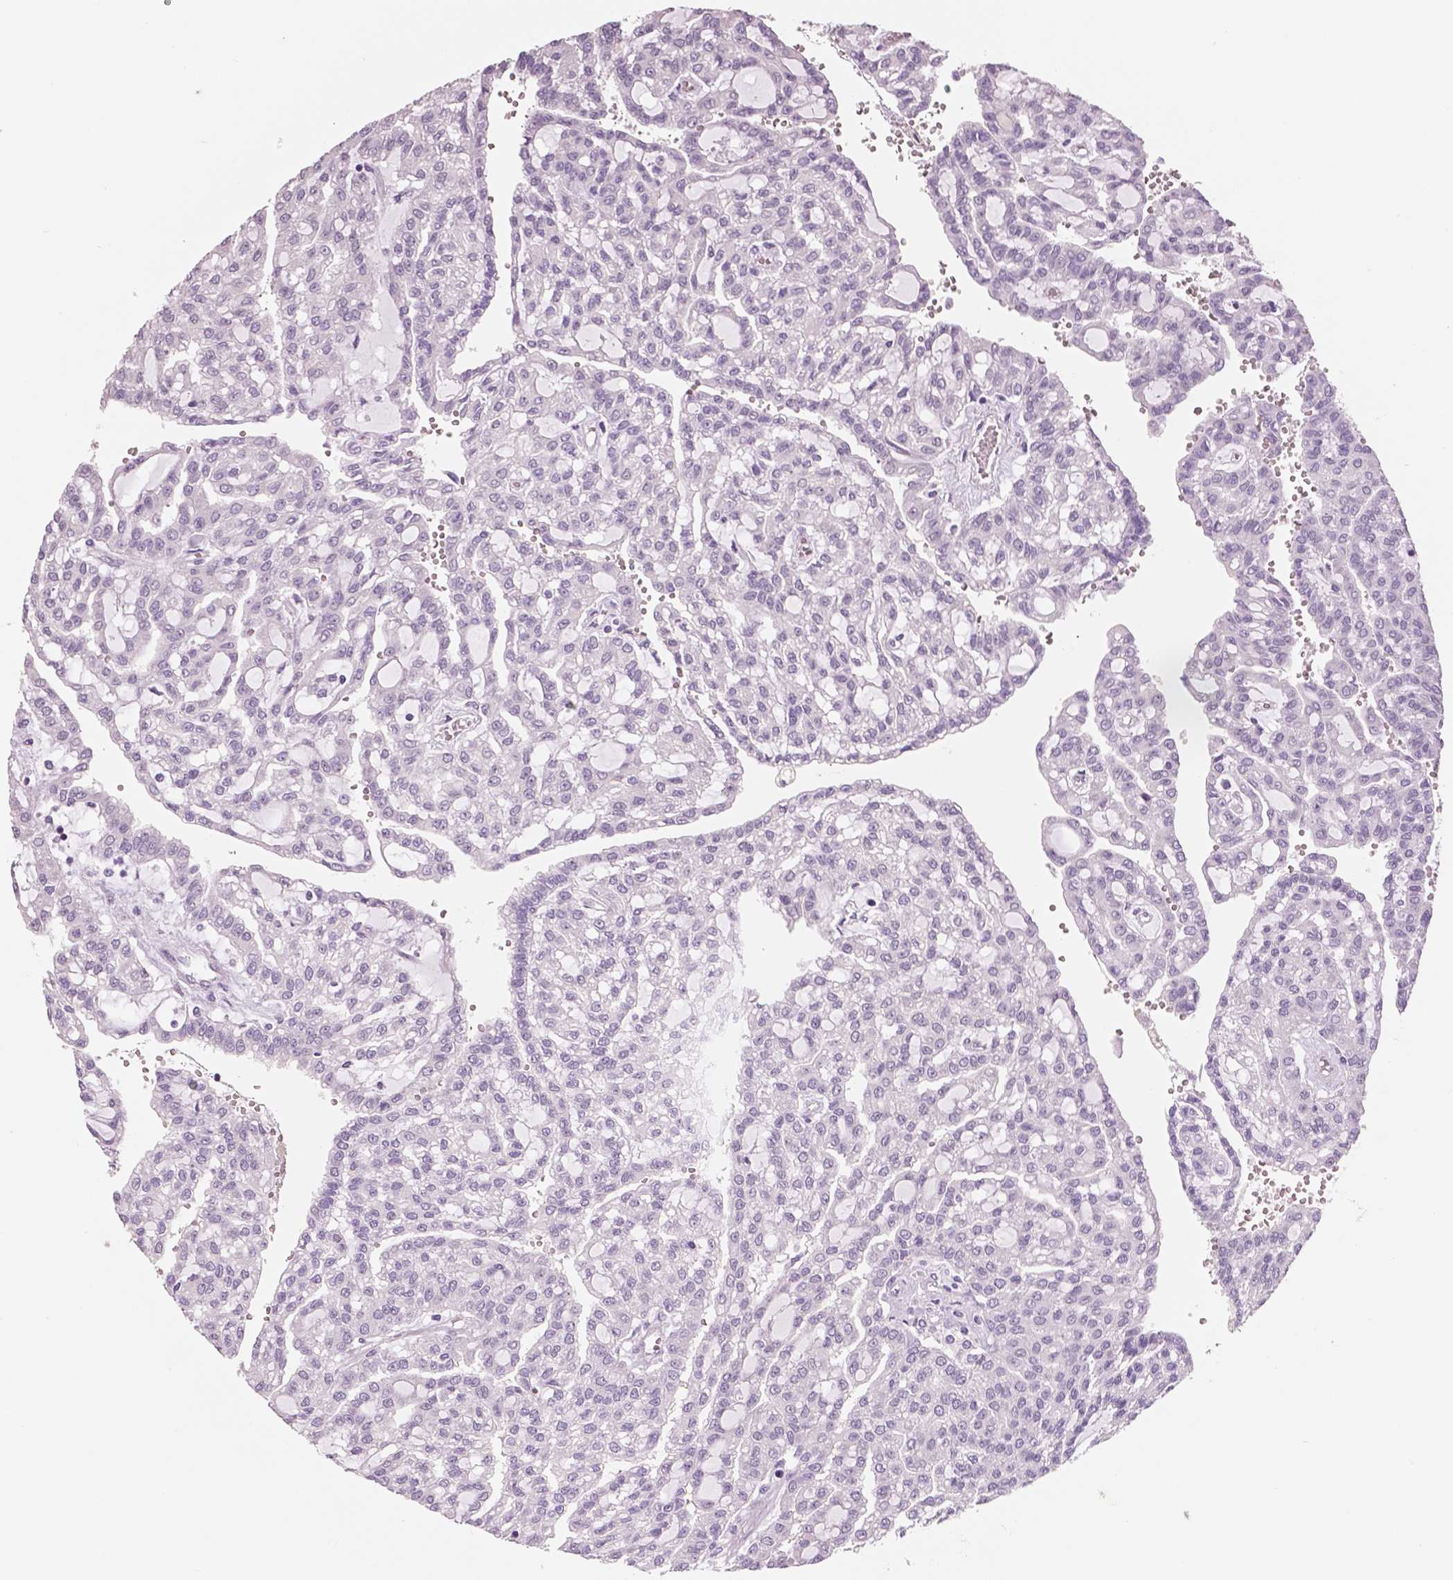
{"staining": {"intensity": "negative", "quantity": "none", "location": "none"}, "tissue": "renal cancer", "cell_type": "Tumor cells", "image_type": "cancer", "snomed": [{"axis": "morphology", "description": "Adenocarcinoma, NOS"}, {"axis": "topography", "description": "Kidney"}], "caption": "Renal cancer was stained to show a protein in brown. There is no significant staining in tumor cells.", "gene": "NECAB2", "patient": {"sex": "male", "age": 63}}